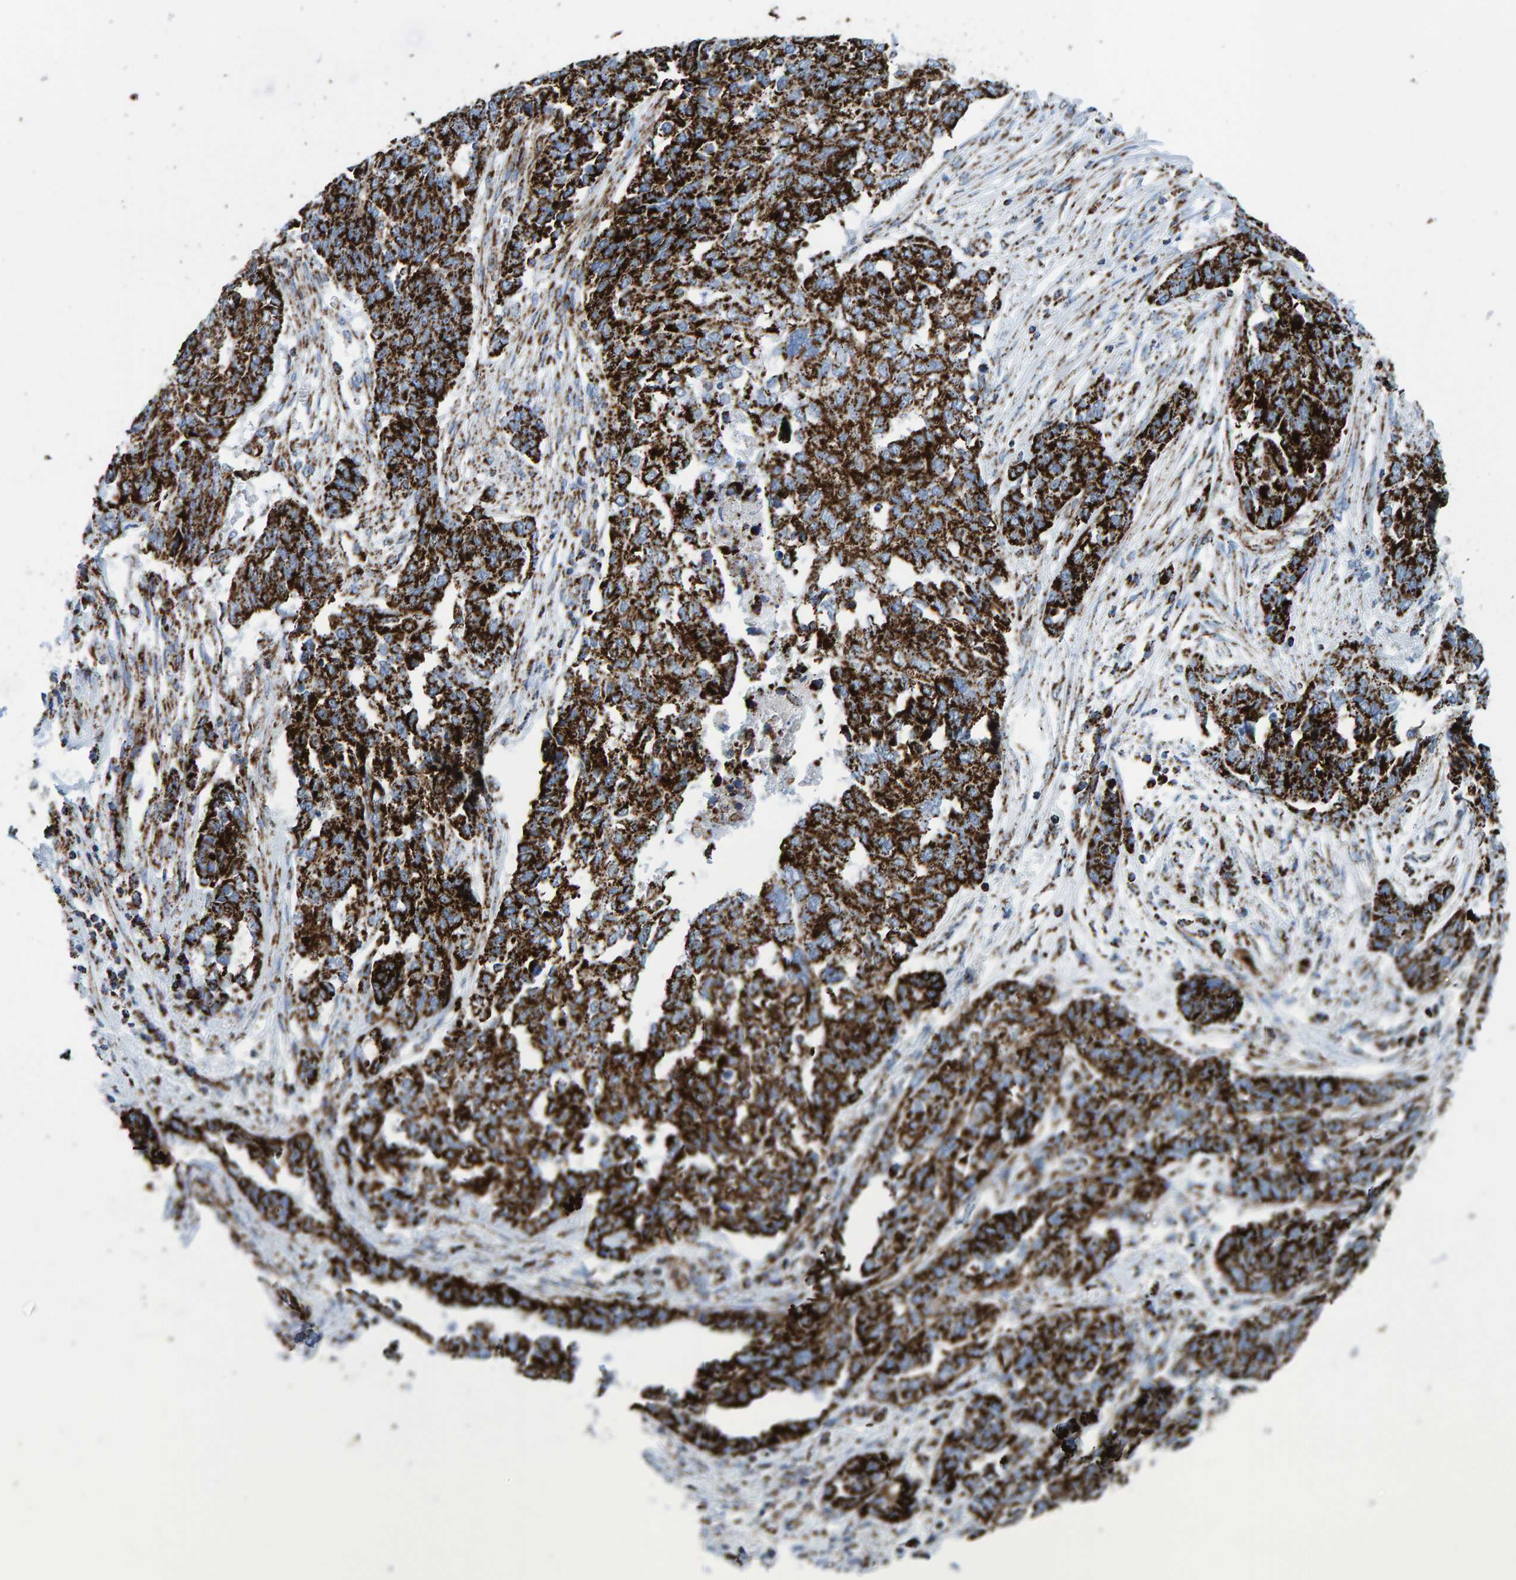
{"staining": {"intensity": "strong", "quantity": ">75%", "location": "cytoplasmic/membranous"}, "tissue": "ovarian cancer", "cell_type": "Tumor cells", "image_type": "cancer", "snomed": [{"axis": "morphology", "description": "Cystadenocarcinoma, serous, NOS"}, {"axis": "topography", "description": "Ovary"}], "caption": "This is a photomicrograph of immunohistochemistry staining of serous cystadenocarcinoma (ovarian), which shows strong expression in the cytoplasmic/membranous of tumor cells.", "gene": "ENSG00000262660", "patient": {"sex": "female", "age": 44}}